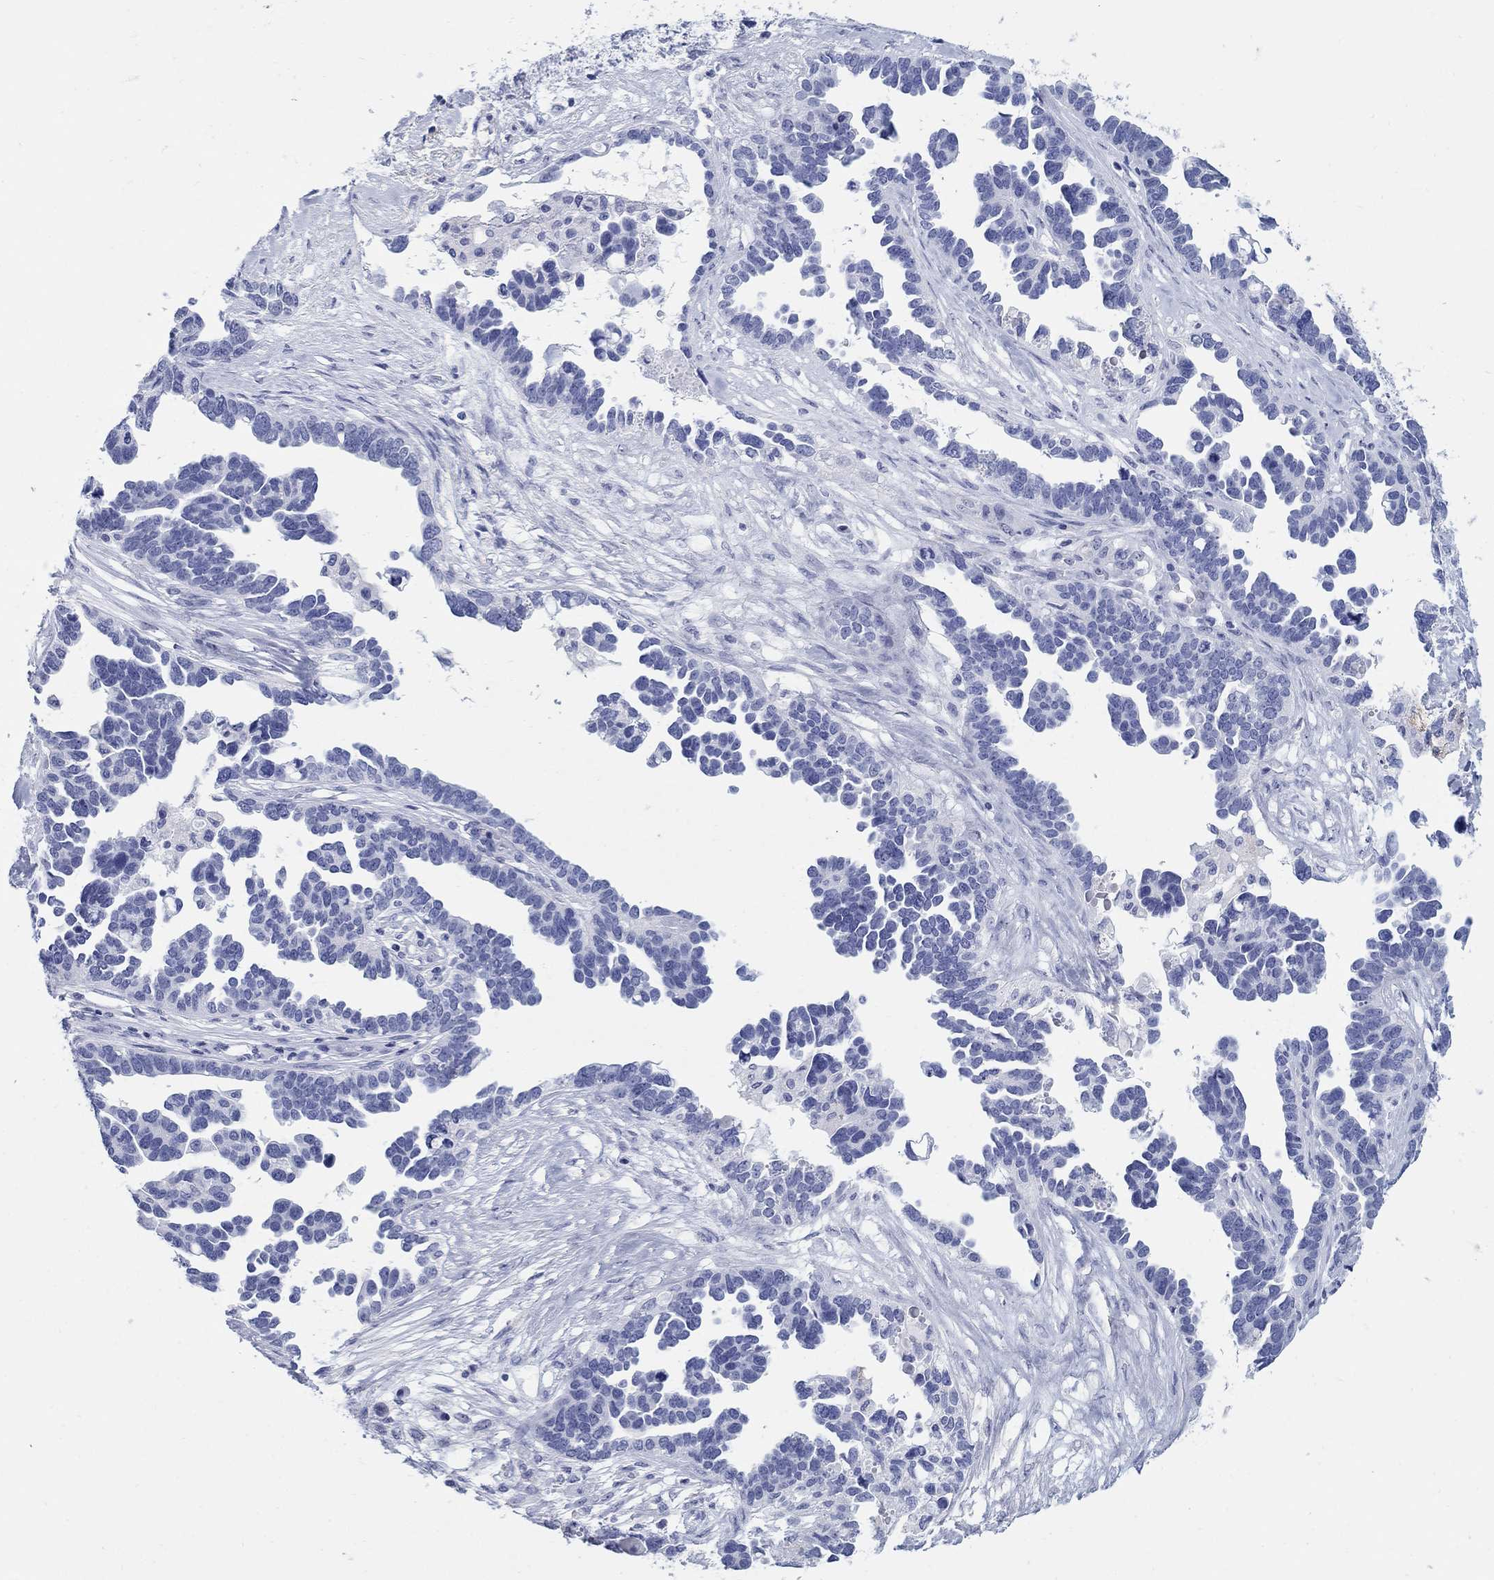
{"staining": {"intensity": "negative", "quantity": "none", "location": "none"}, "tissue": "ovarian cancer", "cell_type": "Tumor cells", "image_type": "cancer", "snomed": [{"axis": "morphology", "description": "Cystadenocarcinoma, serous, NOS"}, {"axis": "topography", "description": "Ovary"}], "caption": "Immunohistochemistry (IHC) of human ovarian cancer (serous cystadenocarcinoma) shows no staining in tumor cells. (DAB (3,3'-diaminobenzidine) immunohistochemistry (IHC) with hematoxylin counter stain).", "gene": "AKR1C2", "patient": {"sex": "female", "age": 54}}